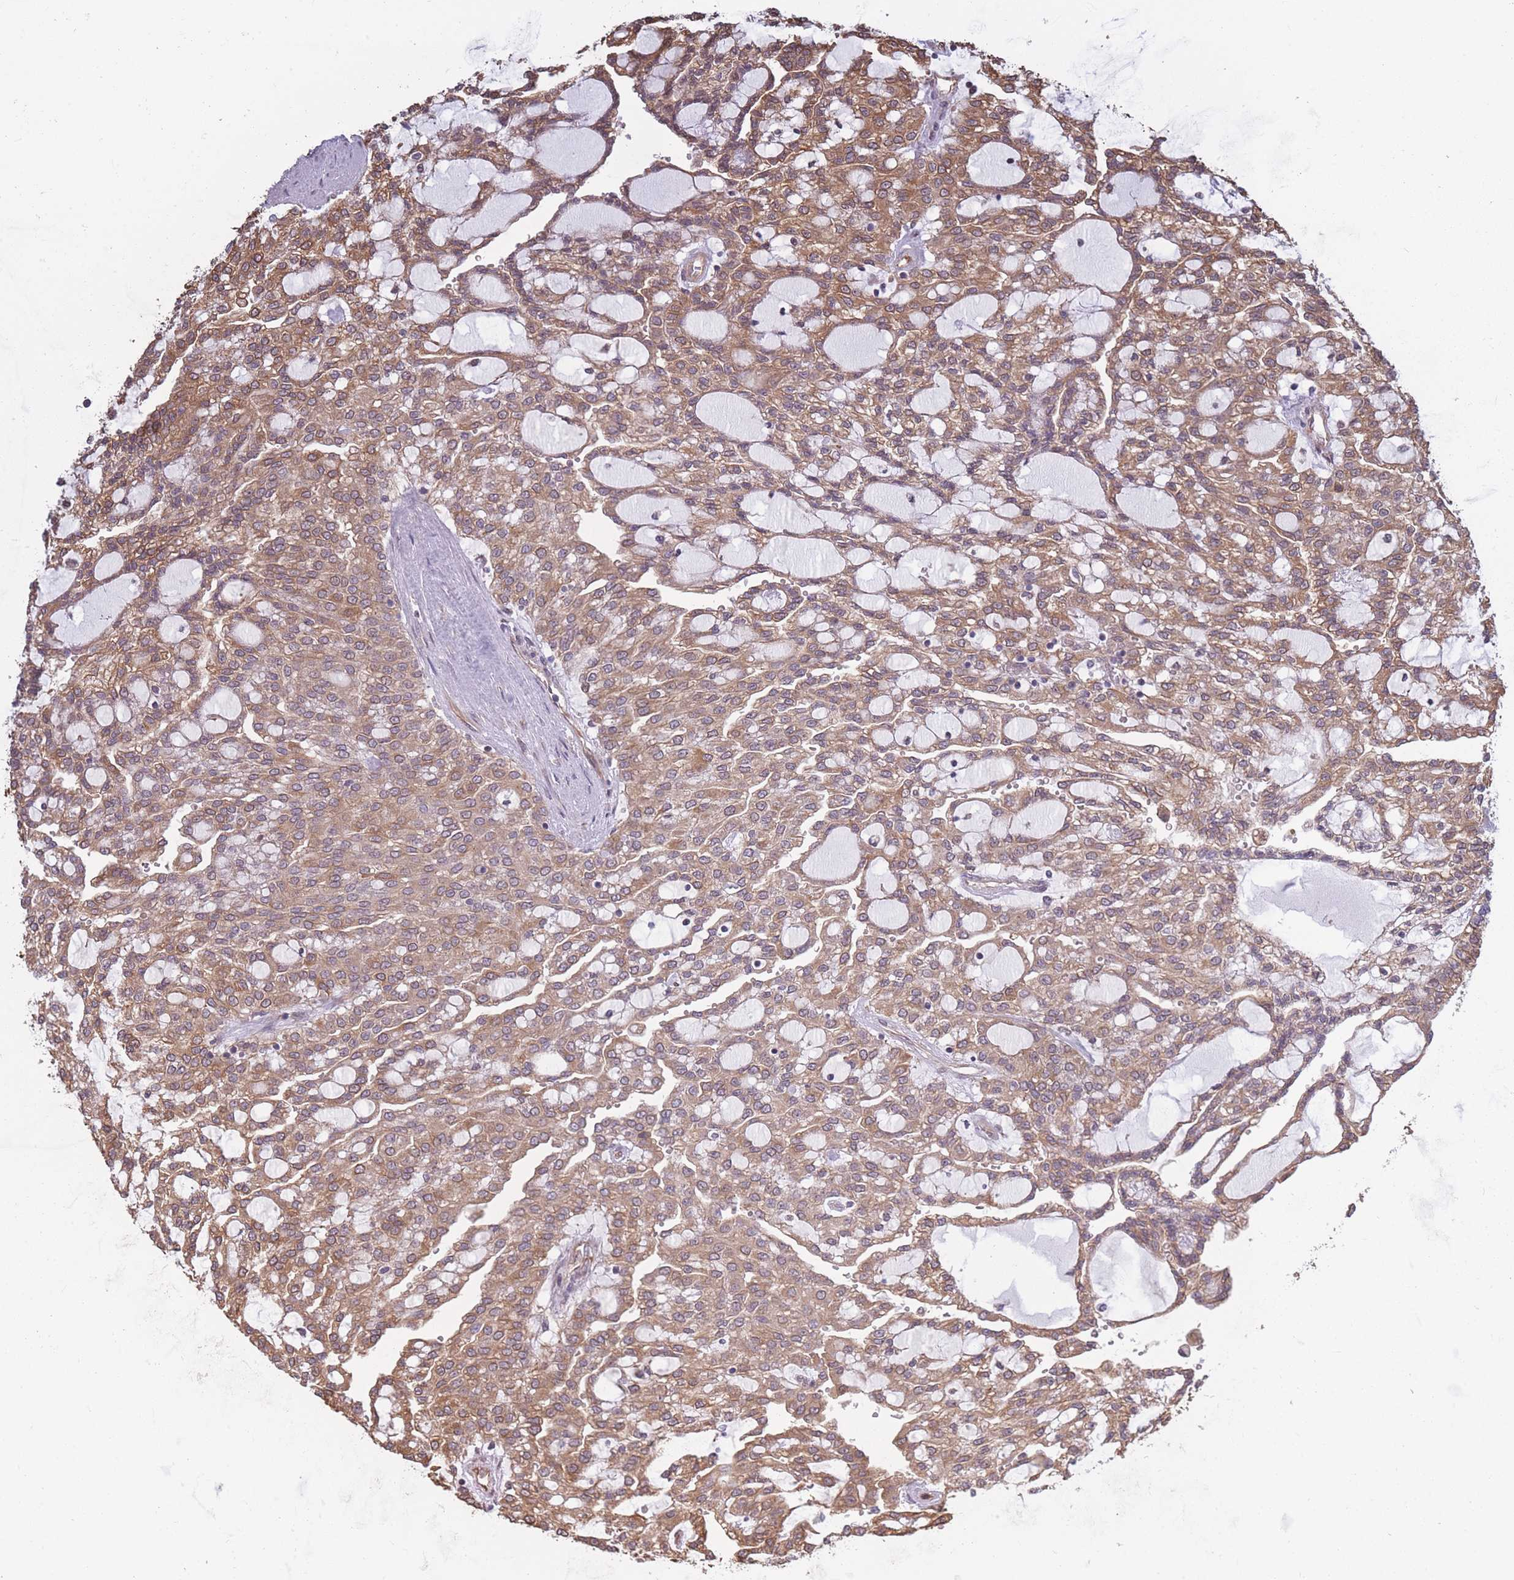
{"staining": {"intensity": "moderate", "quantity": ">75%", "location": "cytoplasmic/membranous"}, "tissue": "renal cancer", "cell_type": "Tumor cells", "image_type": "cancer", "snomed": [{"axis": "morphology", "description": "Adenocarcinoma, NOS"}, {"axis": "topography", "description": "Kidney"}], "caption": "Protein expression analysis of human renal cancer (adenocarcinoma) reveals moderate cytoplasmic/membranous expression in approximately >75% of tumor cells.", "gene": "ARL13B", "patient": {"sex": "male", "age": 63}}